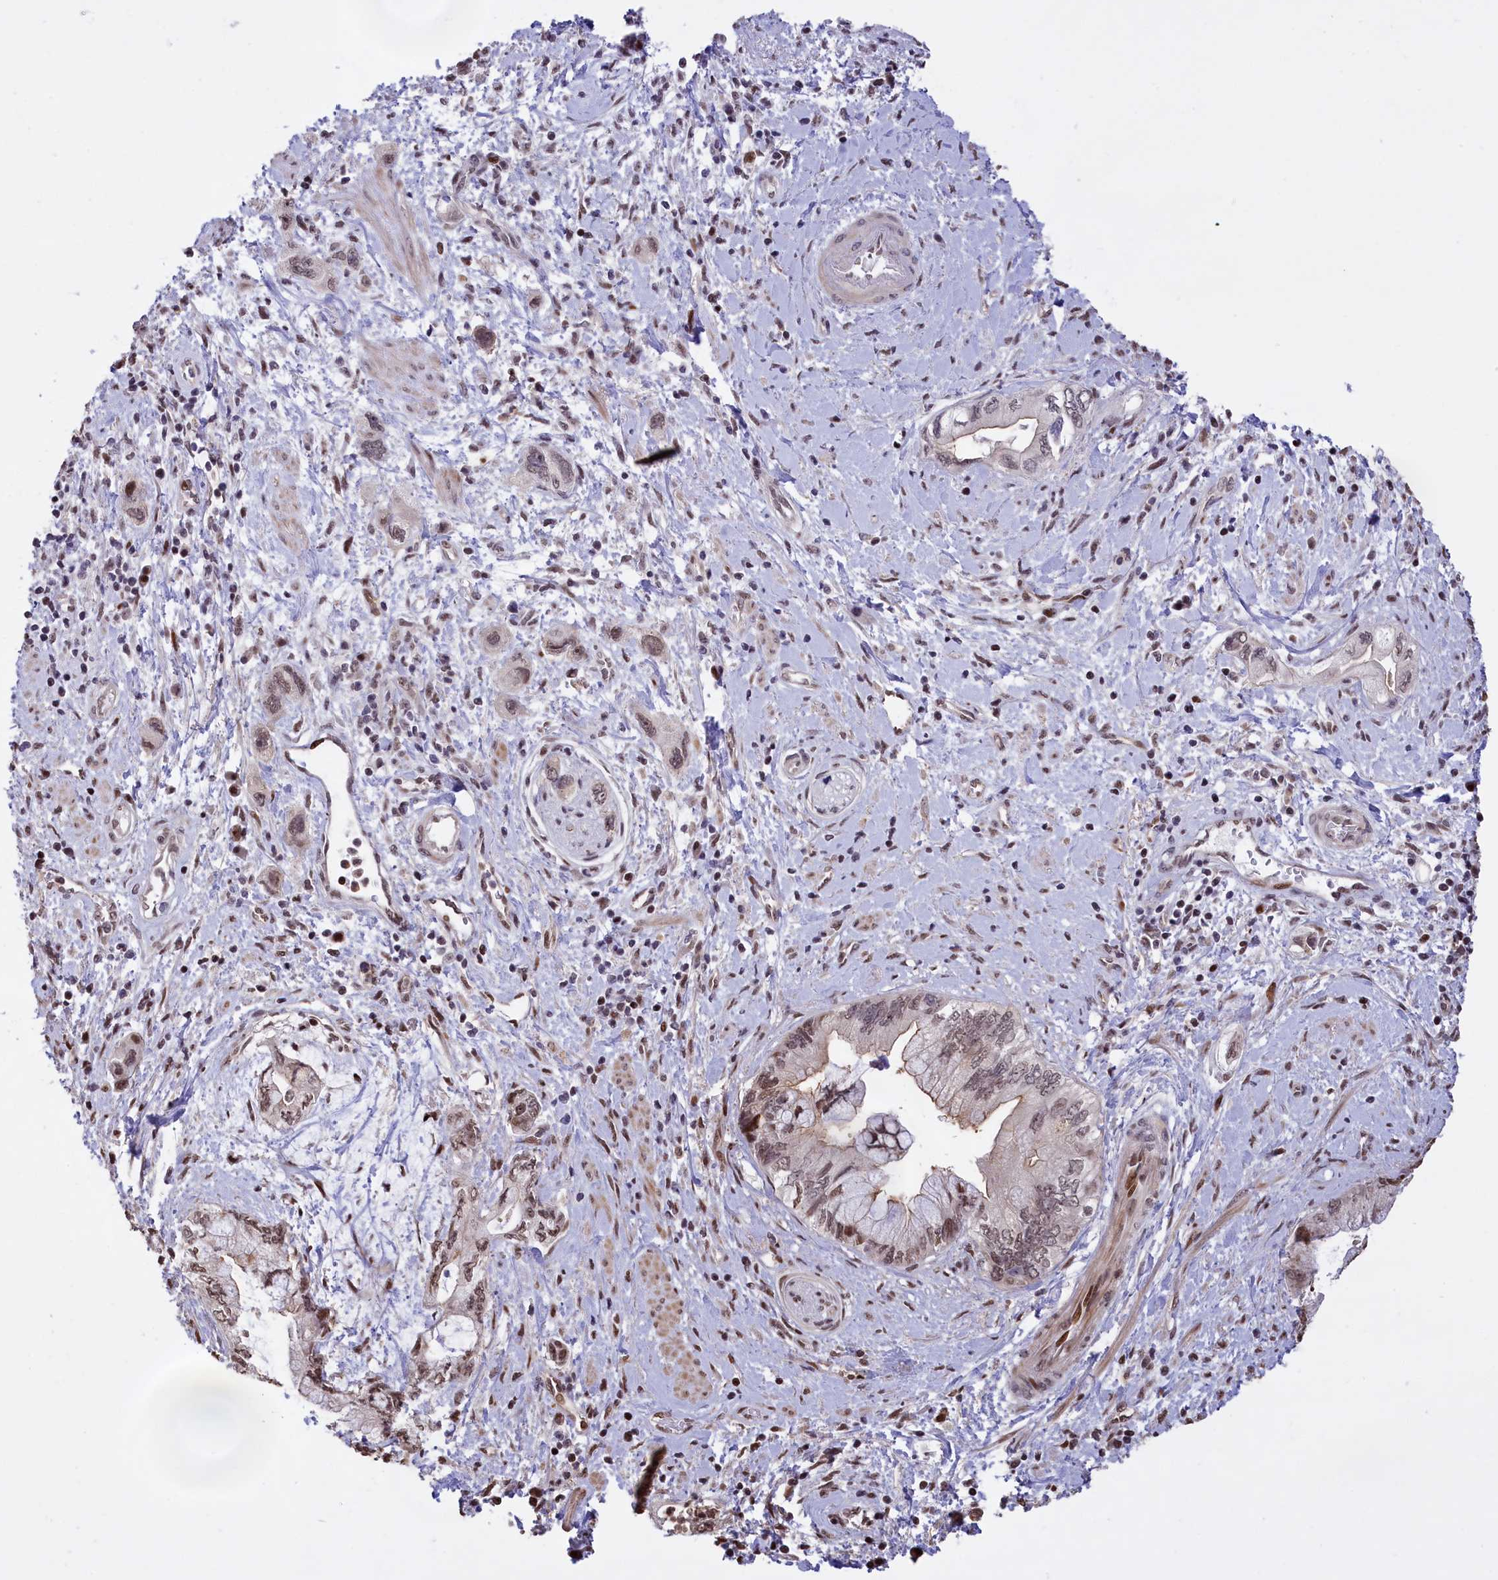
{"staining": {"intensity": "moderate", "quantity": "25%-75%", "location": "nuclear"}, "tissue": "pancreatic cancer", "cell_type": "Tumor cells", "image_type": "cancer", "snomed": [{"axis": "morphology", "description": "Adenocarcinoma, NOS"}, {"axis": "topography", "description": "Pancreas"}], "caption": "Immunohistochemistry image of neoplastic tissue: pancreatic cancer stained using immunohistochemistry exhibits medium levels of moderate protein expression localized specifically in the nuclear of tumor cells, appearing as a nuclear brown color.", "gene": "RELB", "patient": {"sex": "female", "age": 73}}